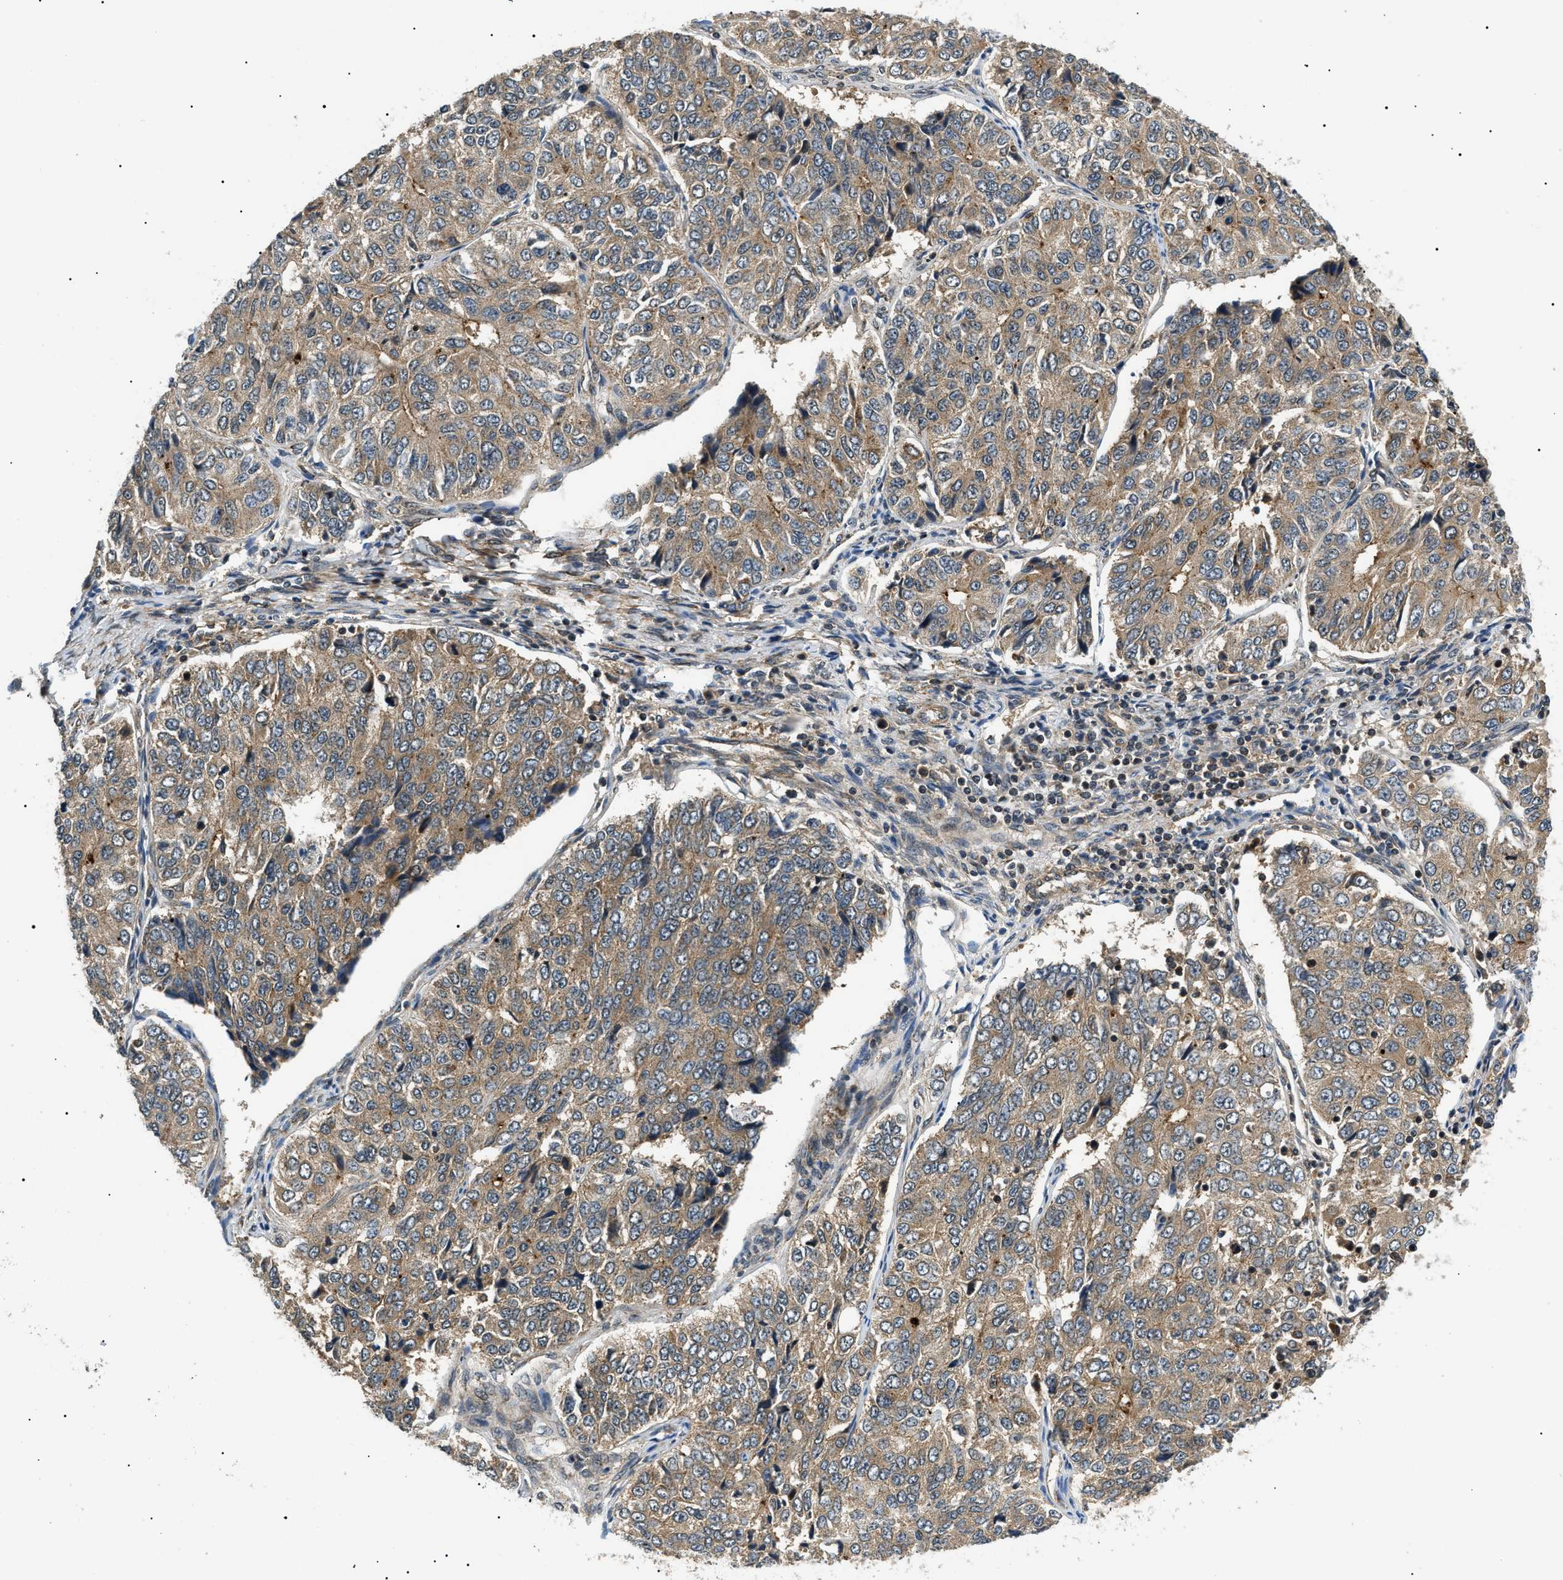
{"staining": {"intensity": "moderate", "quantity": ">75%", "location": "cytoplasmic/membranous"}, "tissue": "ovarian cancer", "cell_type": "Tumor cells", "image_type": "cancer", "snomed": [{"axis": "morphology", "description": "Carcinoma, endometroid"}, {"axis": "topography", "description": "Ovary"}], "caption": "Immunohistochemical staining of endometroid carcinoma (ovarian) shows medium levels of moderate cytoplasmic/membranous staining in approximately >75% of tumor cells.", "gene": "ATP6AP1", "patient": {"sex": "female", "age": 51}}